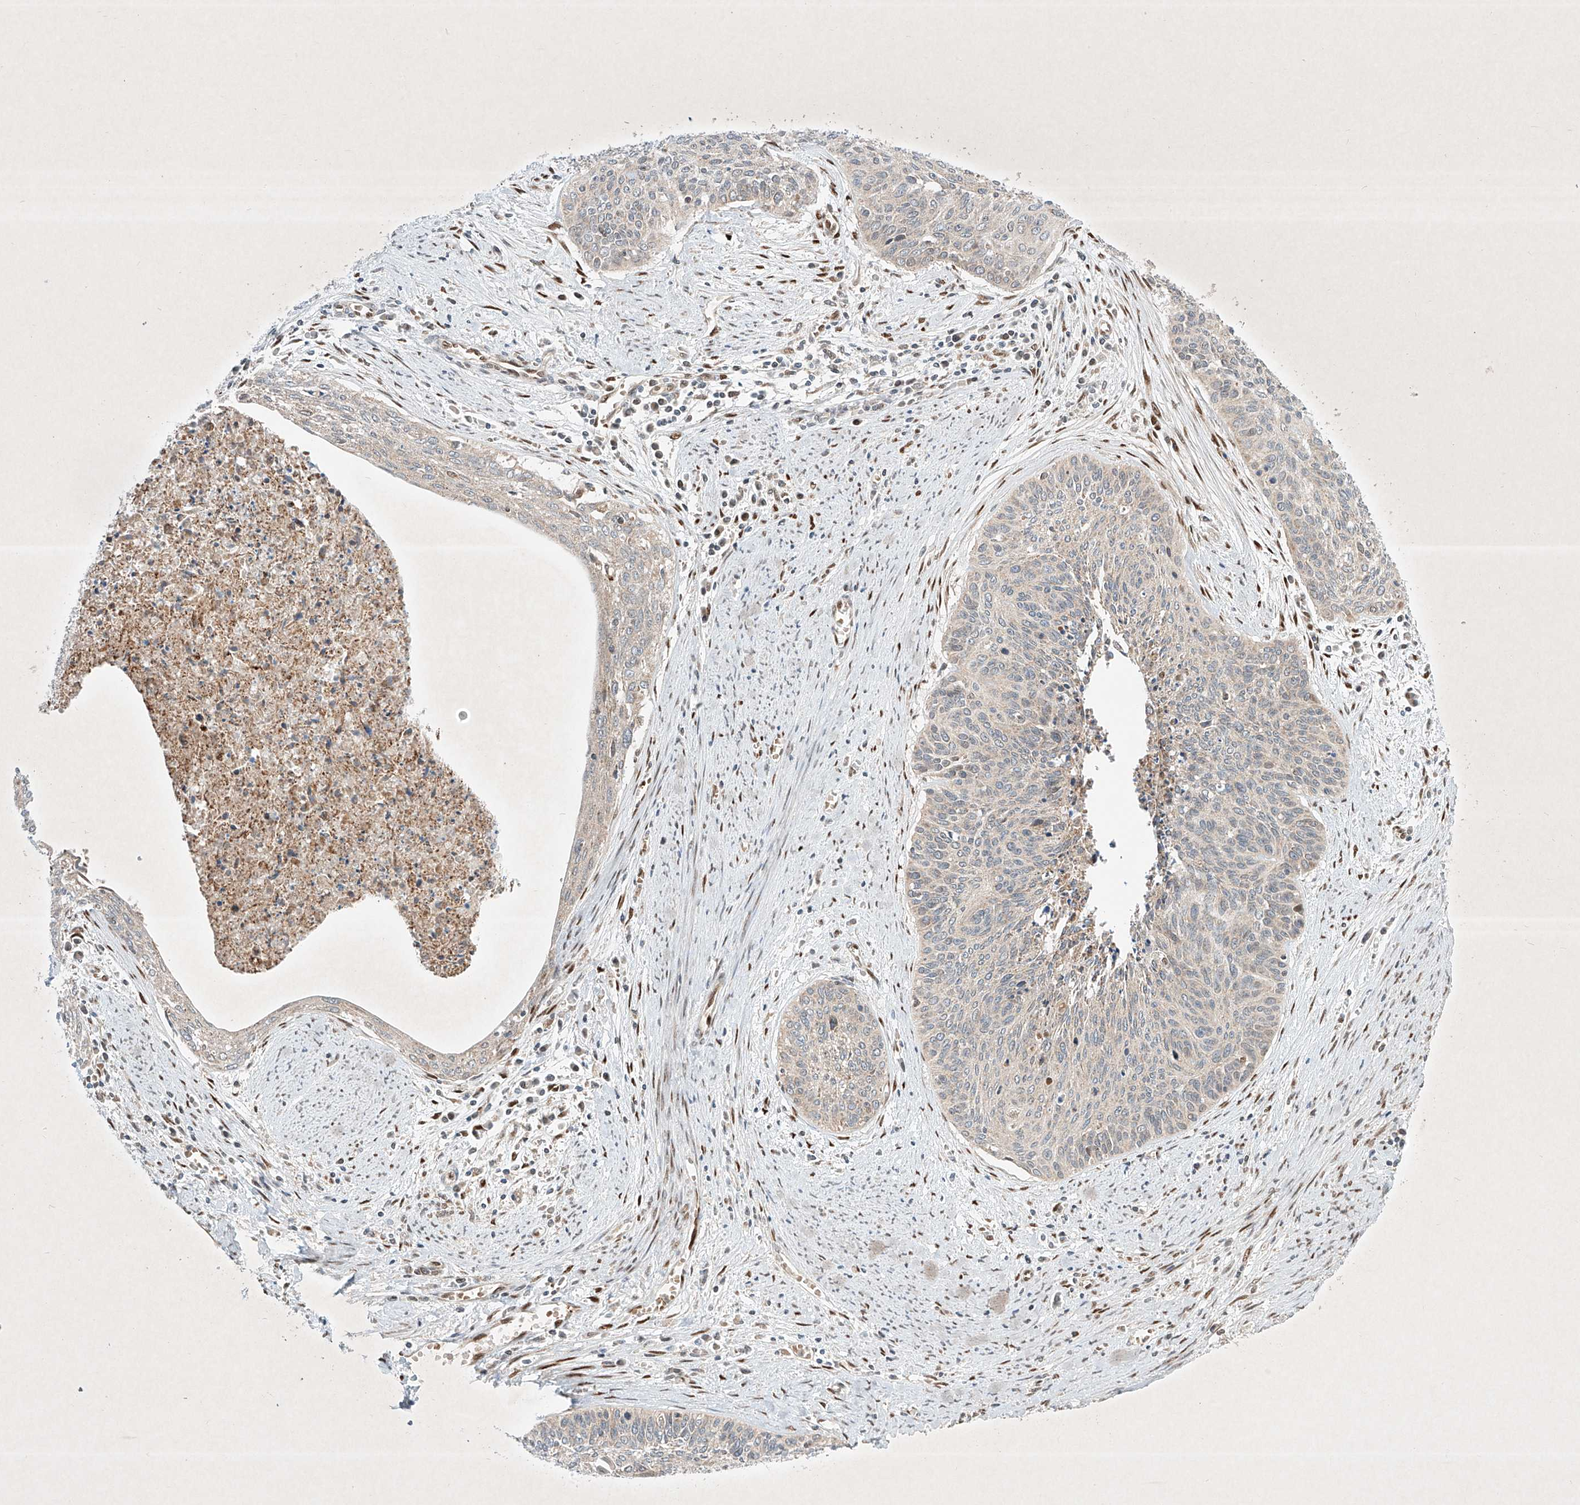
{"staining": {"intensity": "negative", "quantity": "none", "location": "none"}, "tissue": "cervical cancer", "cell_type": "Tumor cells", "image_type": "cancer", "snomed": [{"axis": "morphology", "description": "Squamous cell carcinoma, NOS"}, {"axis": "topography", "description": "Cervix"}], "caption": "A micrograph of cervical cancer (squamous cell carcinoma) stained for a protein exhibits no brown staining in tumor cells.", "gene": "EPG5", "patient": {"sex": "female", "age": 55}}